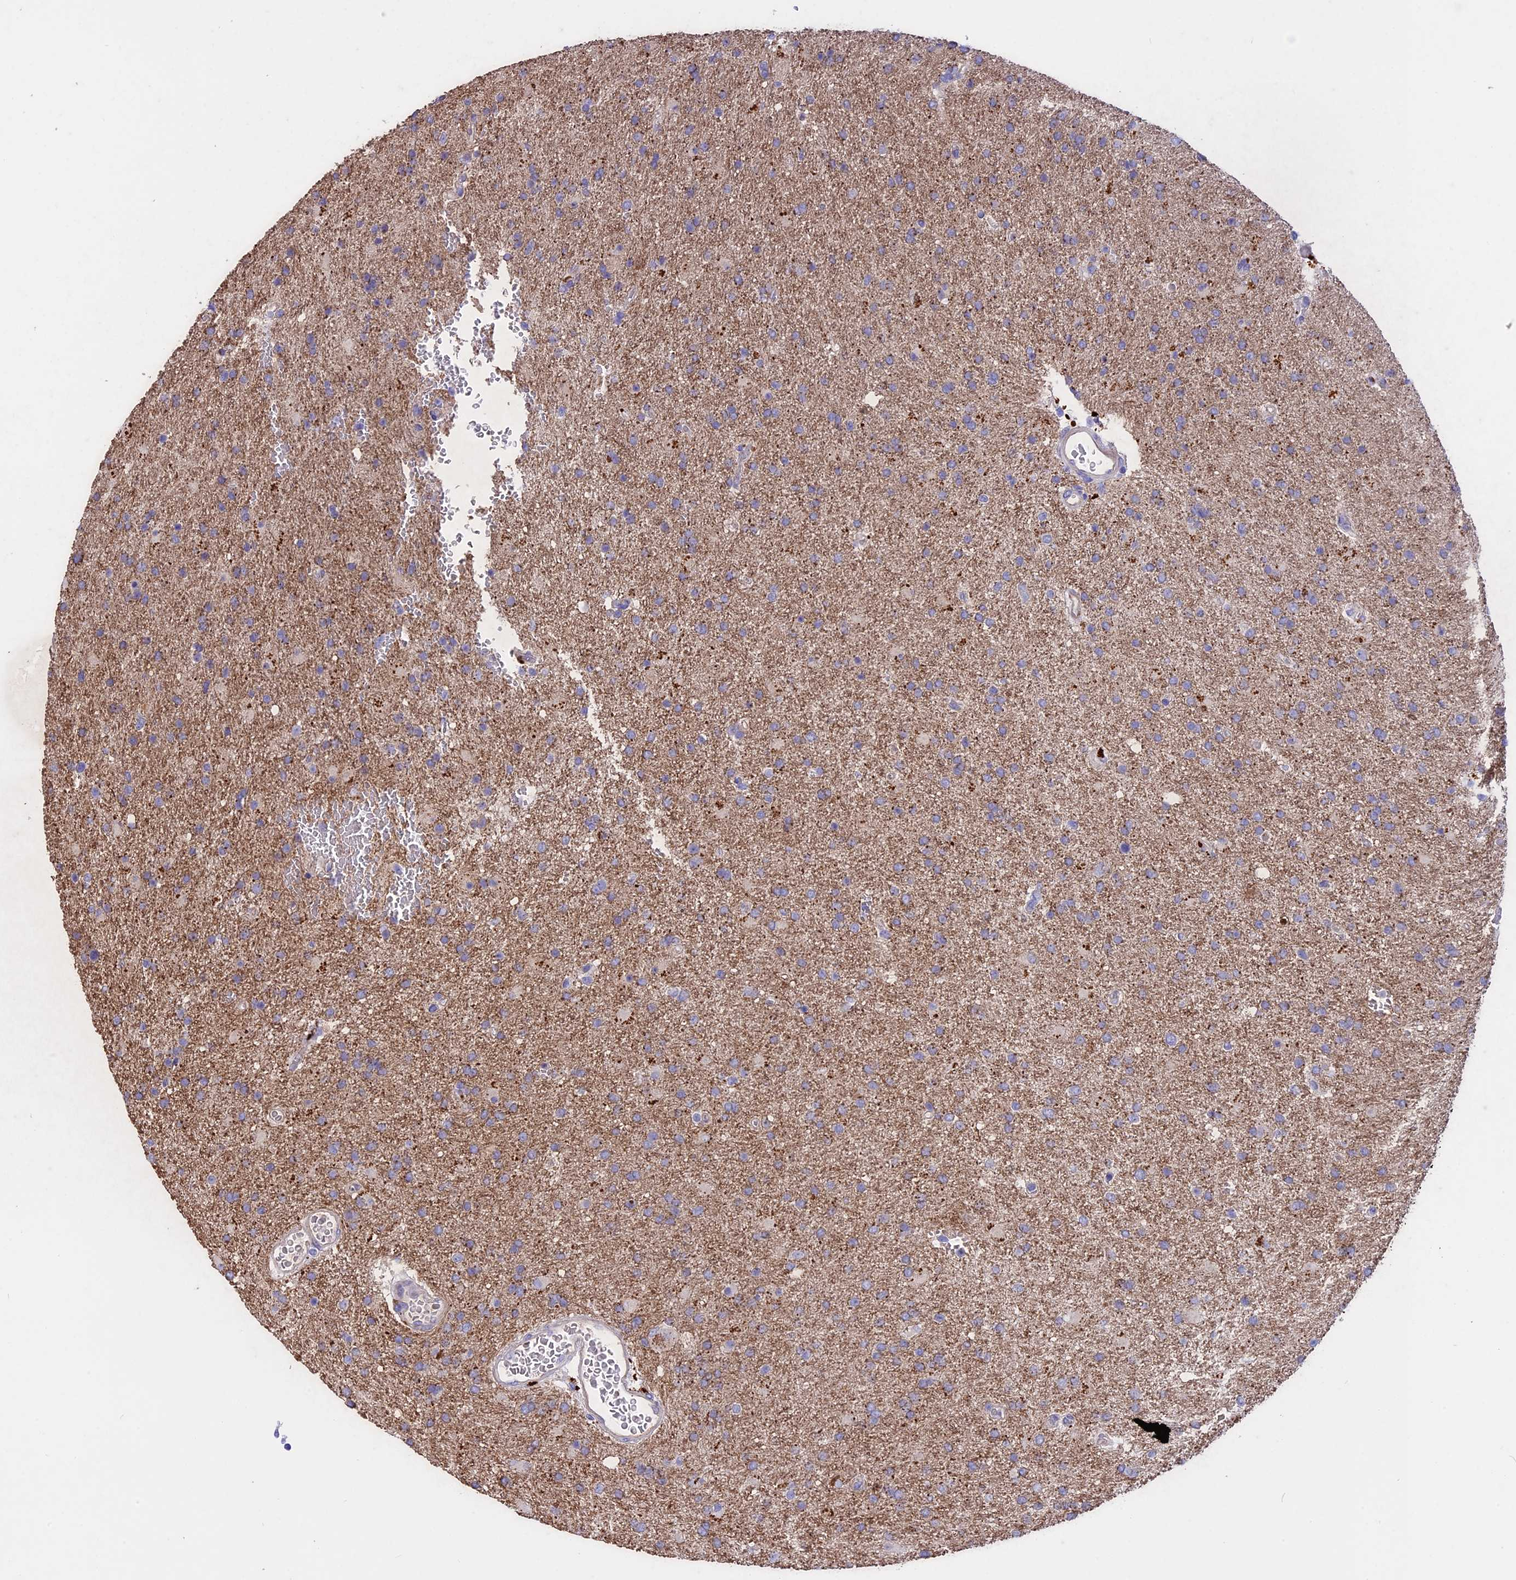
{"staining": {"intensity": "weak", "quantity": ">75%", "location": "cytoplasmic/membranous"}, "tissue": "glioma", "cell_type": "Tumor cells", "image_type": "cancer", "snomed": [{"axis": "morphology", "description": "Glioma, malignant, High grade"}, {"axis": "topography", "description": "Brain"}], "caption": "This is a micrograph of immunohistochemistry (IHC) staining of glioma, which shows weak expression in the cytoplasmic/membranous of tumor cells.", "gene": "TMEM138", "patient": {"sex": "female", "age": 74}}